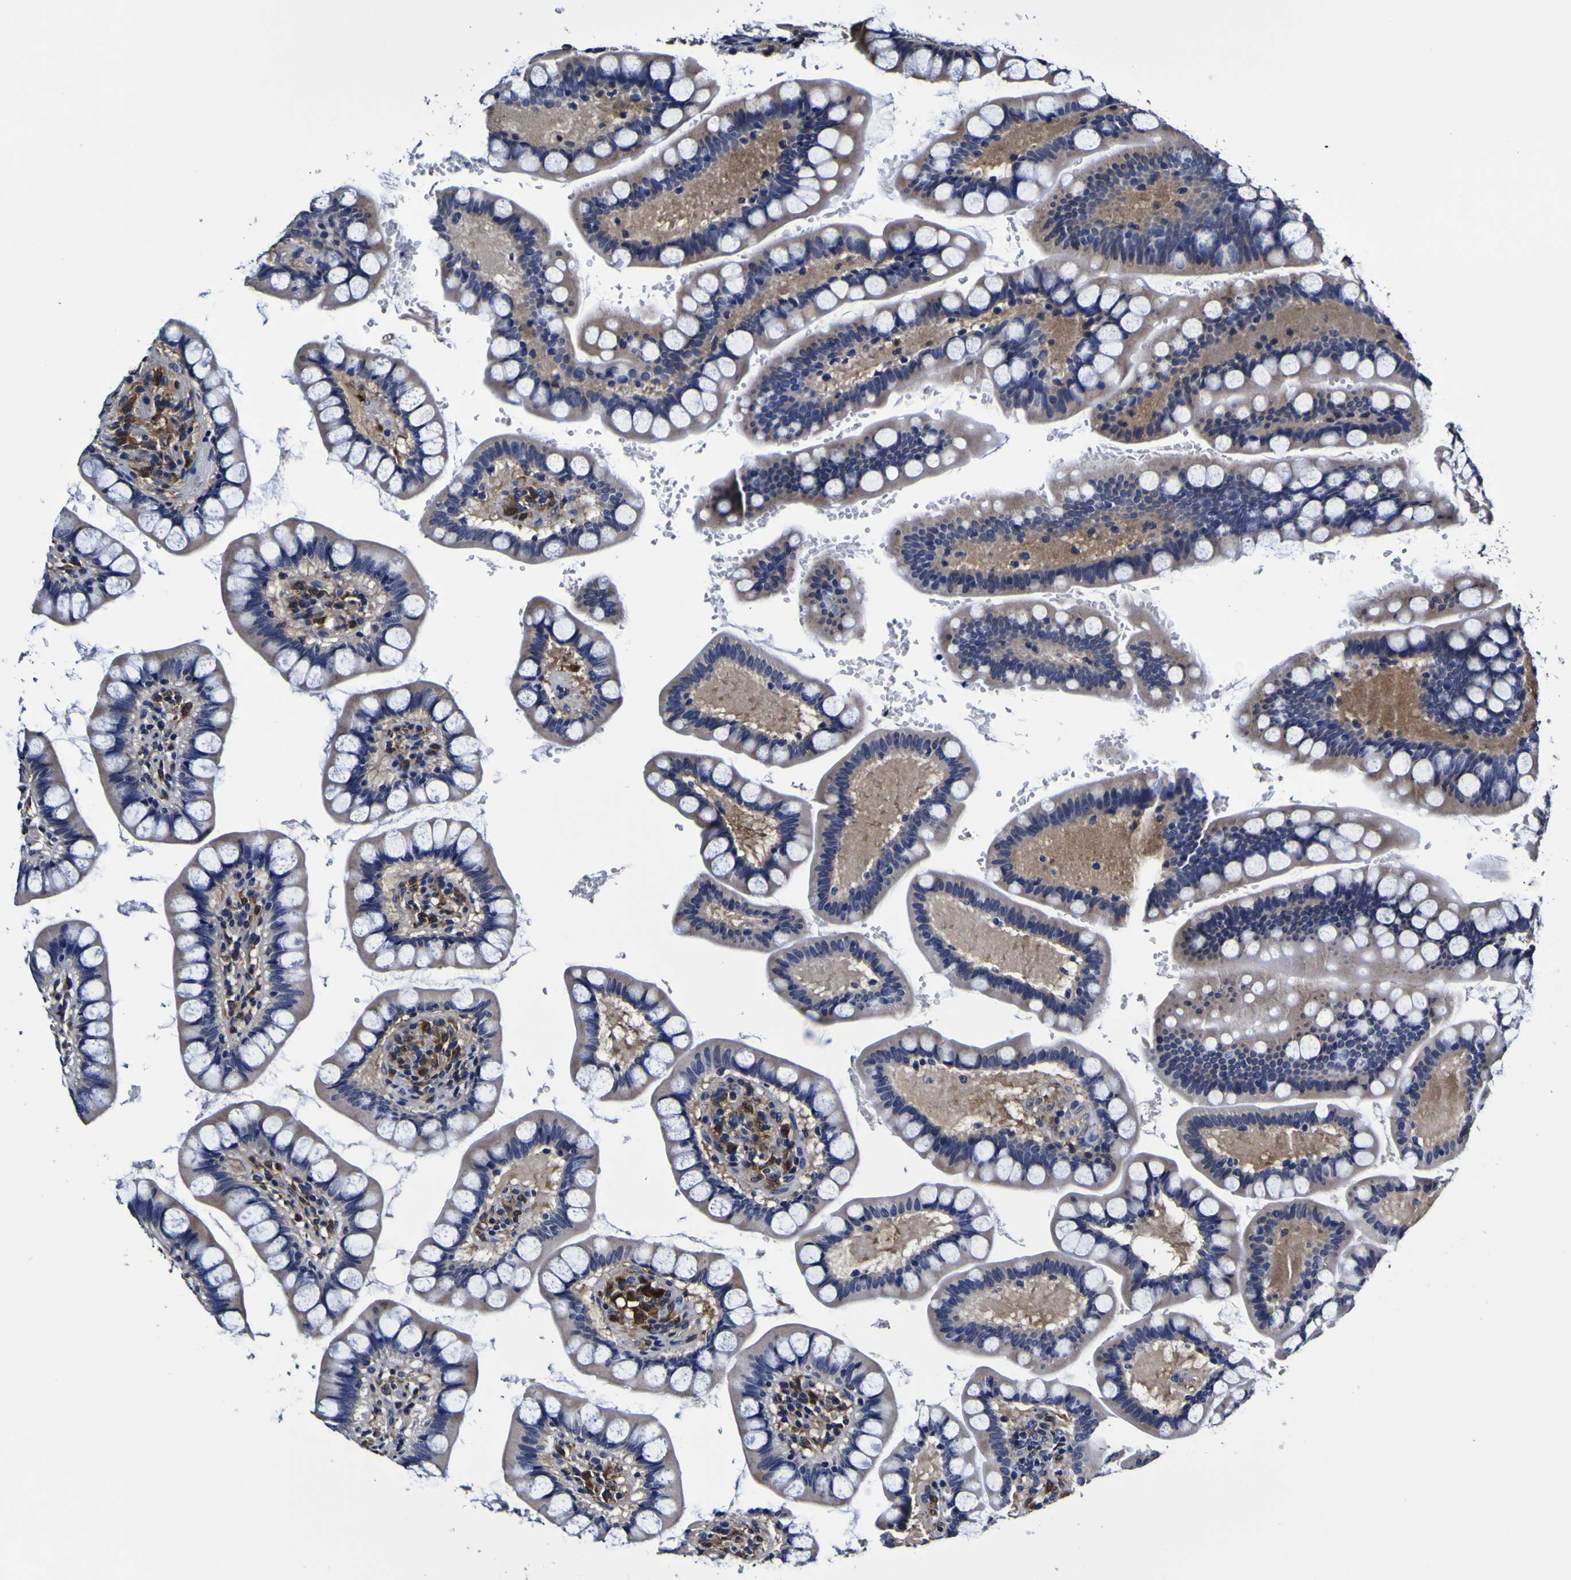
{"staining": {"intensity": "negative", "quantity": "none", "location": "none"}, "tissue": "small intestine", "cell_type": "Glandular cells", "image_type": "normal", "snomed": [{"axis": "morphology", "description": "Normal tissue, NOS"}, {"axis": "topography", "description": "Small intestine"}], "caption": "The micrograph displays no staining of glandular cells in unremarkable small intestine. (Brightfield microscopy of DAB (3,3'-diaminobenzidine) IHC at high magnification).", "gene": "GPX1", "patient": {"sex": "female", "age": 58}}